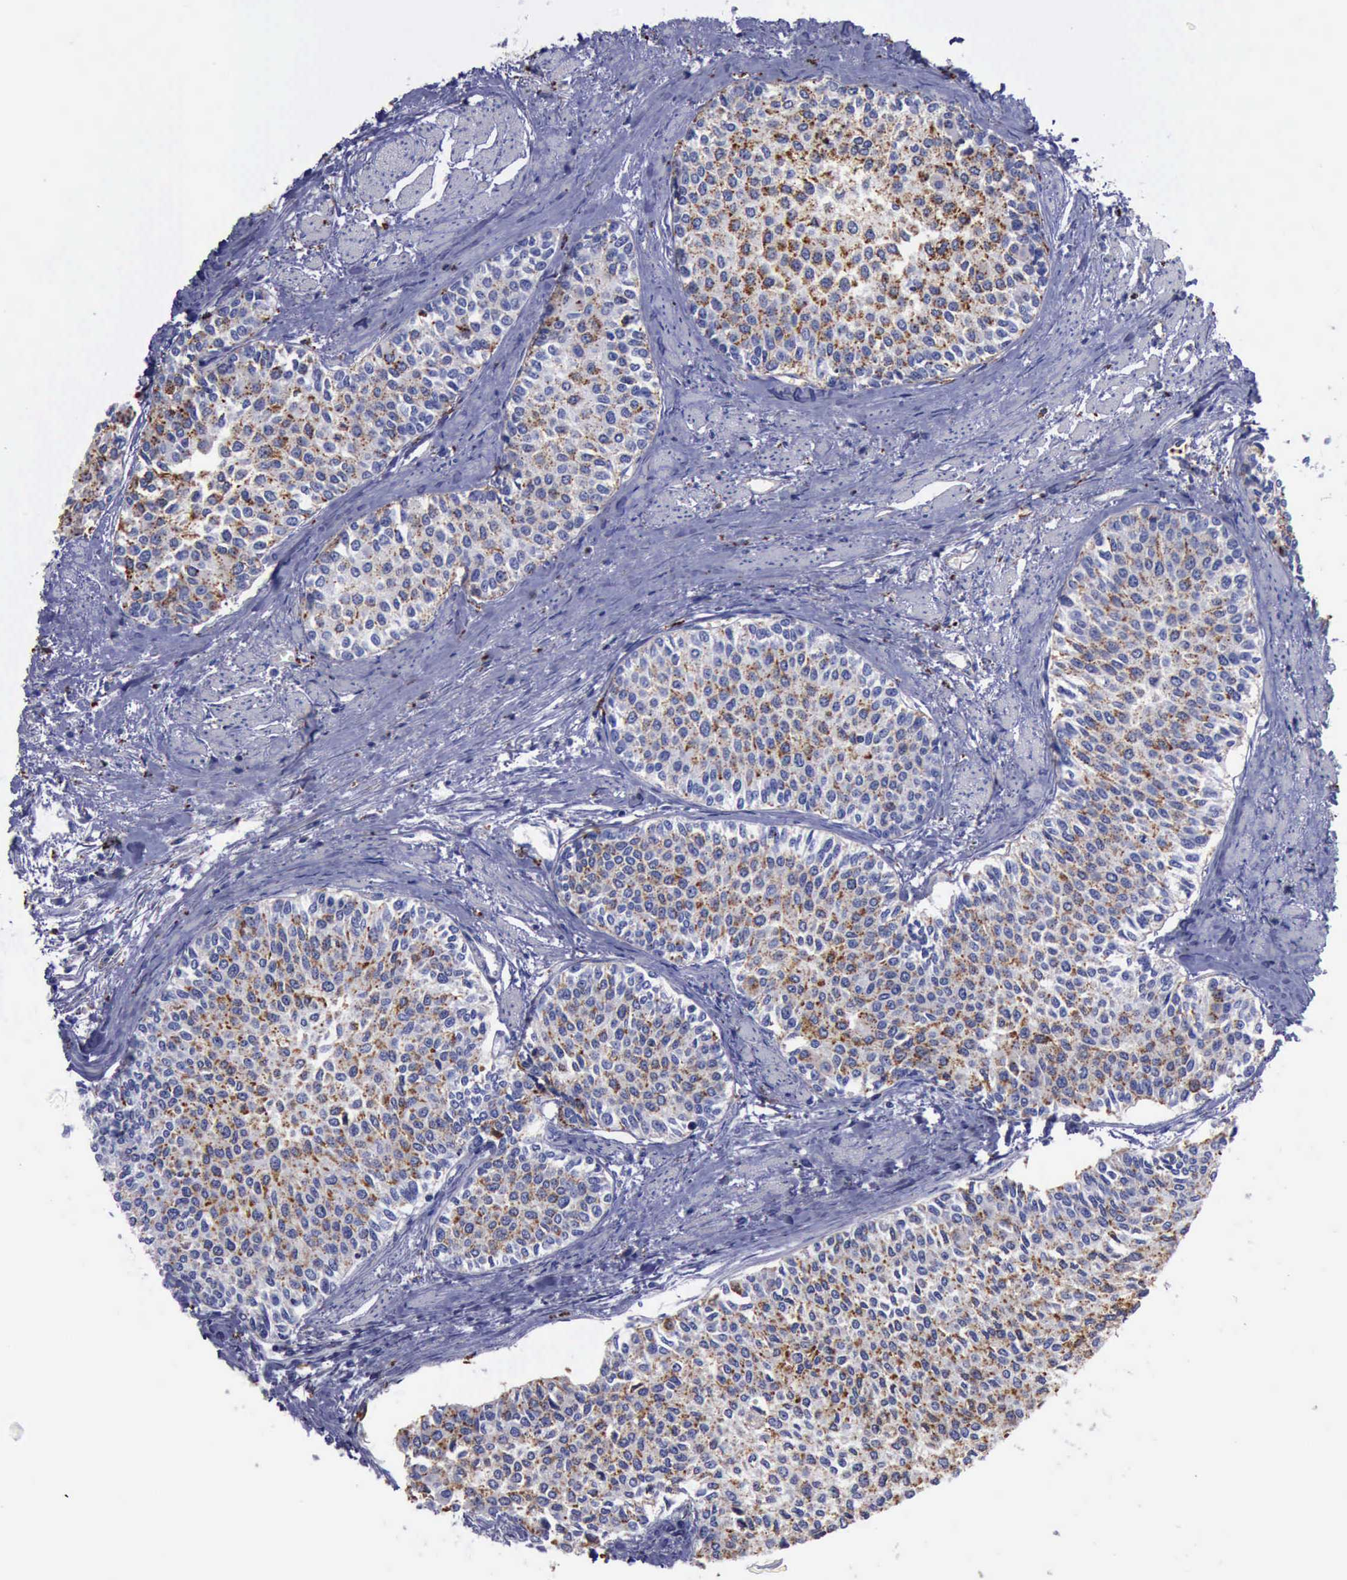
{"staining": {"intensity": "moderate", "quantity": ">75%", "location": "cytoplasmic/membranous"}, "tissue": "urothelial cancer", "cell_type": "Tumor cells", "image_type": "cancer", "snomed": [{"axis": "morphology", "description": "Urothelial carcinoma, Low grade"}, {"axis": "topography", "description": "Urinary bladder"}], "caption": "A micrograph of human urothelial cancer stained for a protein demonstrates moderate cytoplasmic/membranous brown staining in tumor cells.", "gene": "CTSD", "patient": {"sex": "female", "age": 73}}